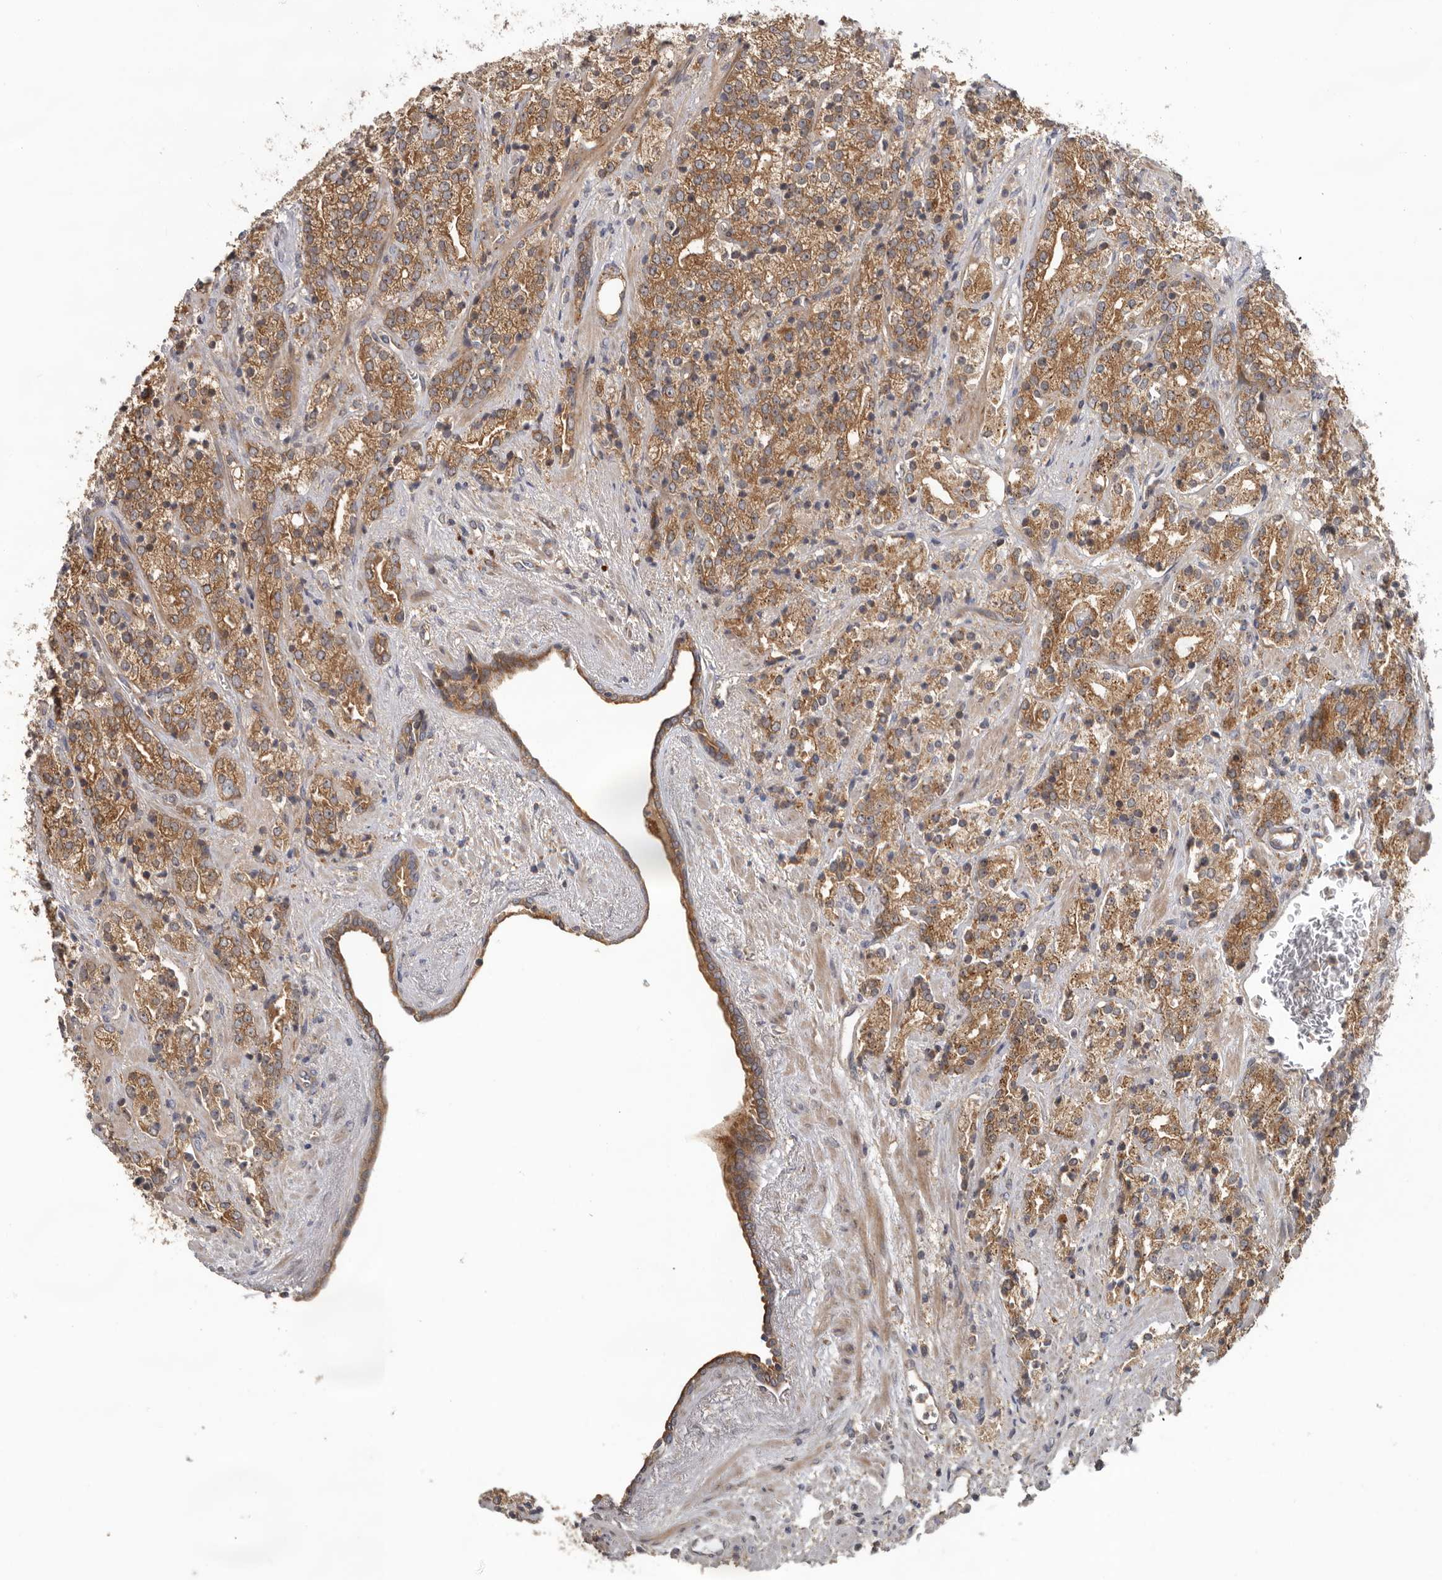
{"staining": {"intensity": "moderate", "quantity": ">75%", "location": "cytoplasmic/membranous"}, "tissue": "prostate cancer", "cell_type": "Tumor cells", "image_type": "cancer", "snomed": [{"axis": "morphology", "description": "Adenocarcinoma, High grade"}, {"axis": "topography", "description": "Prostate"}], "caption": "Prostate cancer tissue exhibits moderate cytoplasmic/membranous staining in approximately >75% of tumor cells, visualized by immunohistochemistry. The staining was performed using DAB (3,3'-diaminobenzidine), with brown indicating positive protein expression. Nuclei are stained blue with hematoxylin.", "gene": "HINT3", "patient": {"sex": "male", "age": 71}}